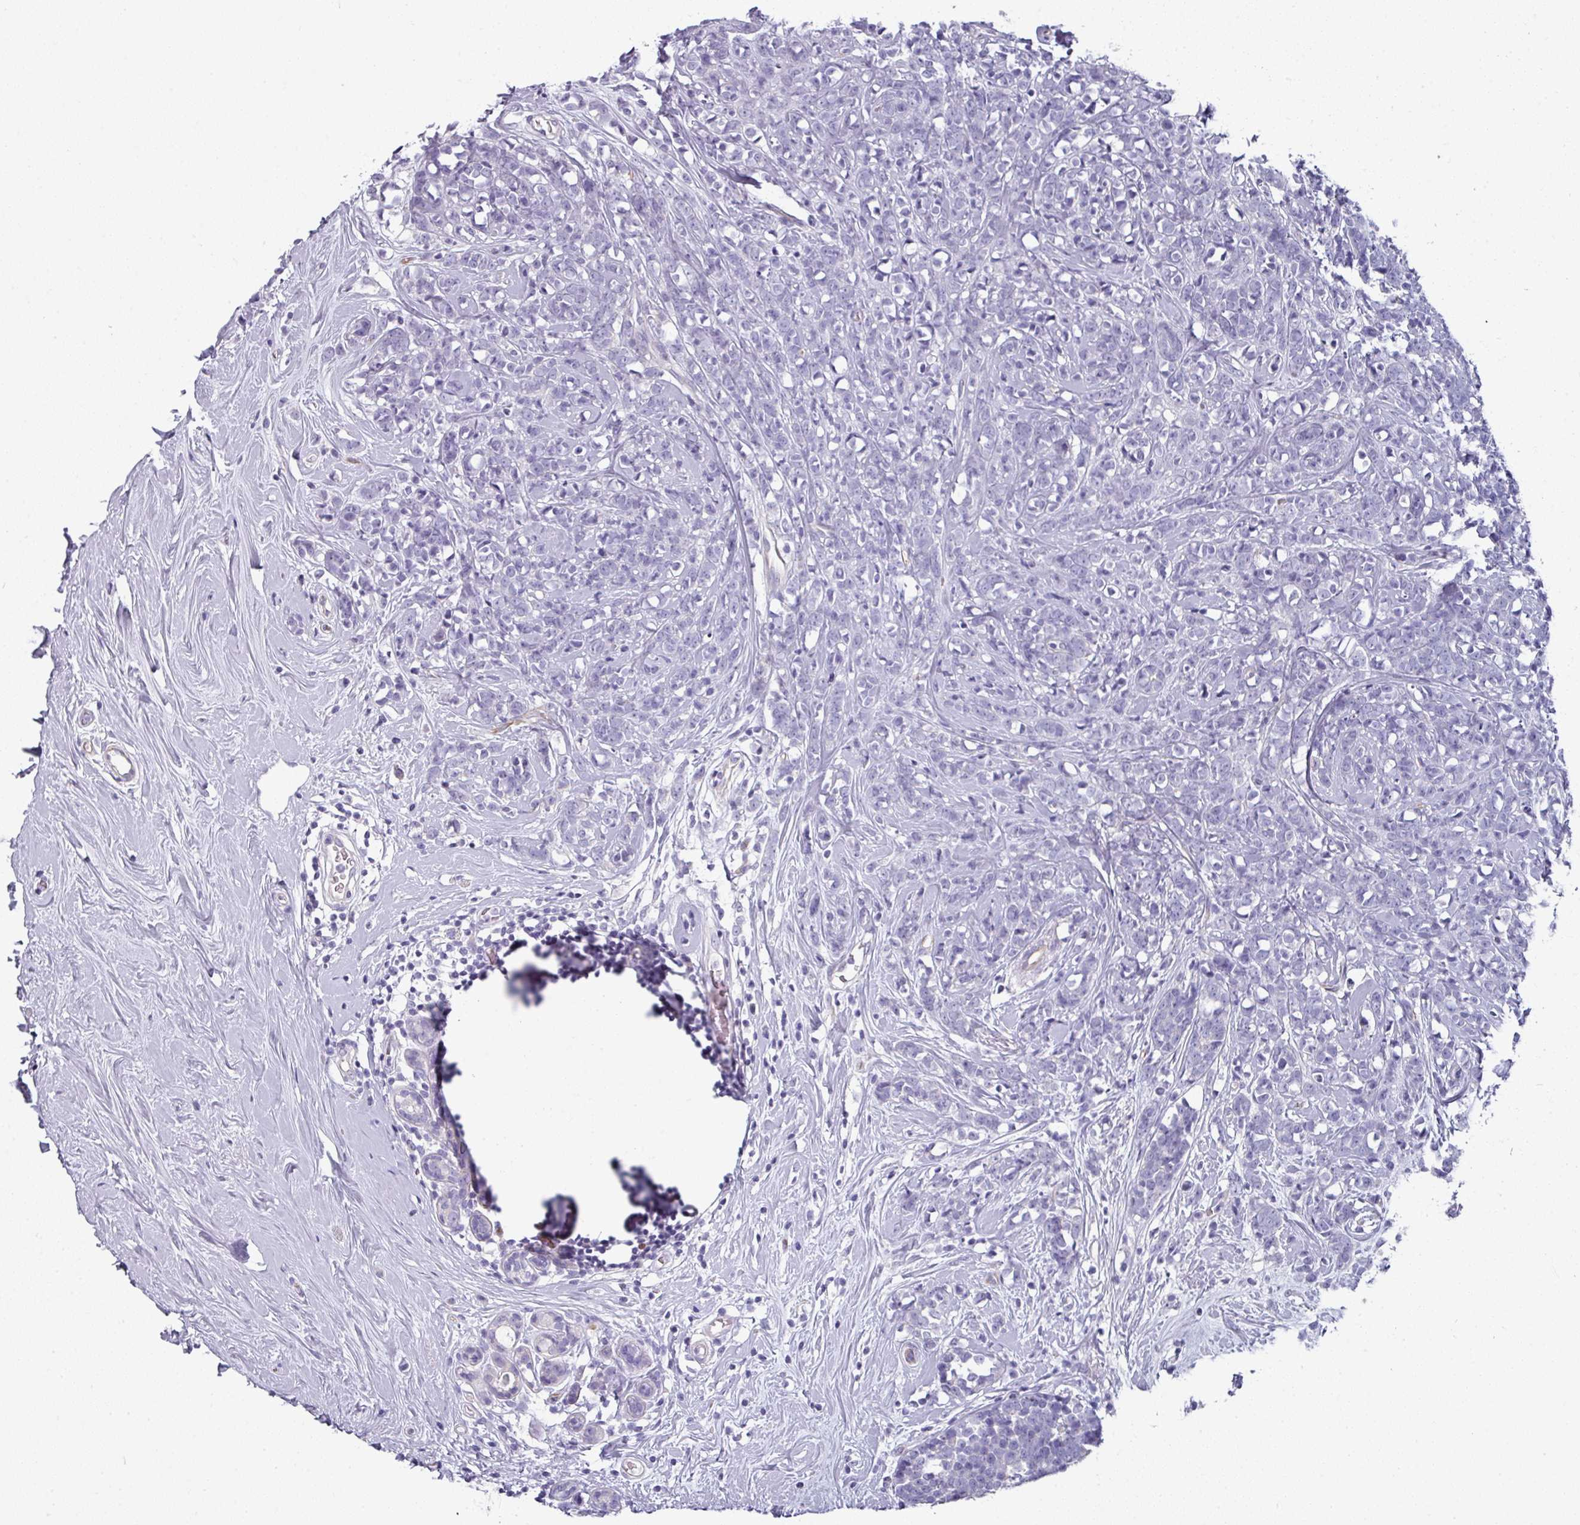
{"staining": {"intensity": "negative", "quantity": "none", "location": "none"}, "tissue": "breast cancer", "cell_type": "Tumor cells", "image_type": "cancer", "snomed": [{"axis": "morphology", "description": "Lobular carcinoma"}, {"axis": "topography", "description": "Breast"}], "caption": "An IHC image of breast lobular carcinoma is shown. There is no staining in tumor cells of breast lobular carcinoma.", "gene": "SLC17A7", "patient": {"sex": "female", "age": 58}}